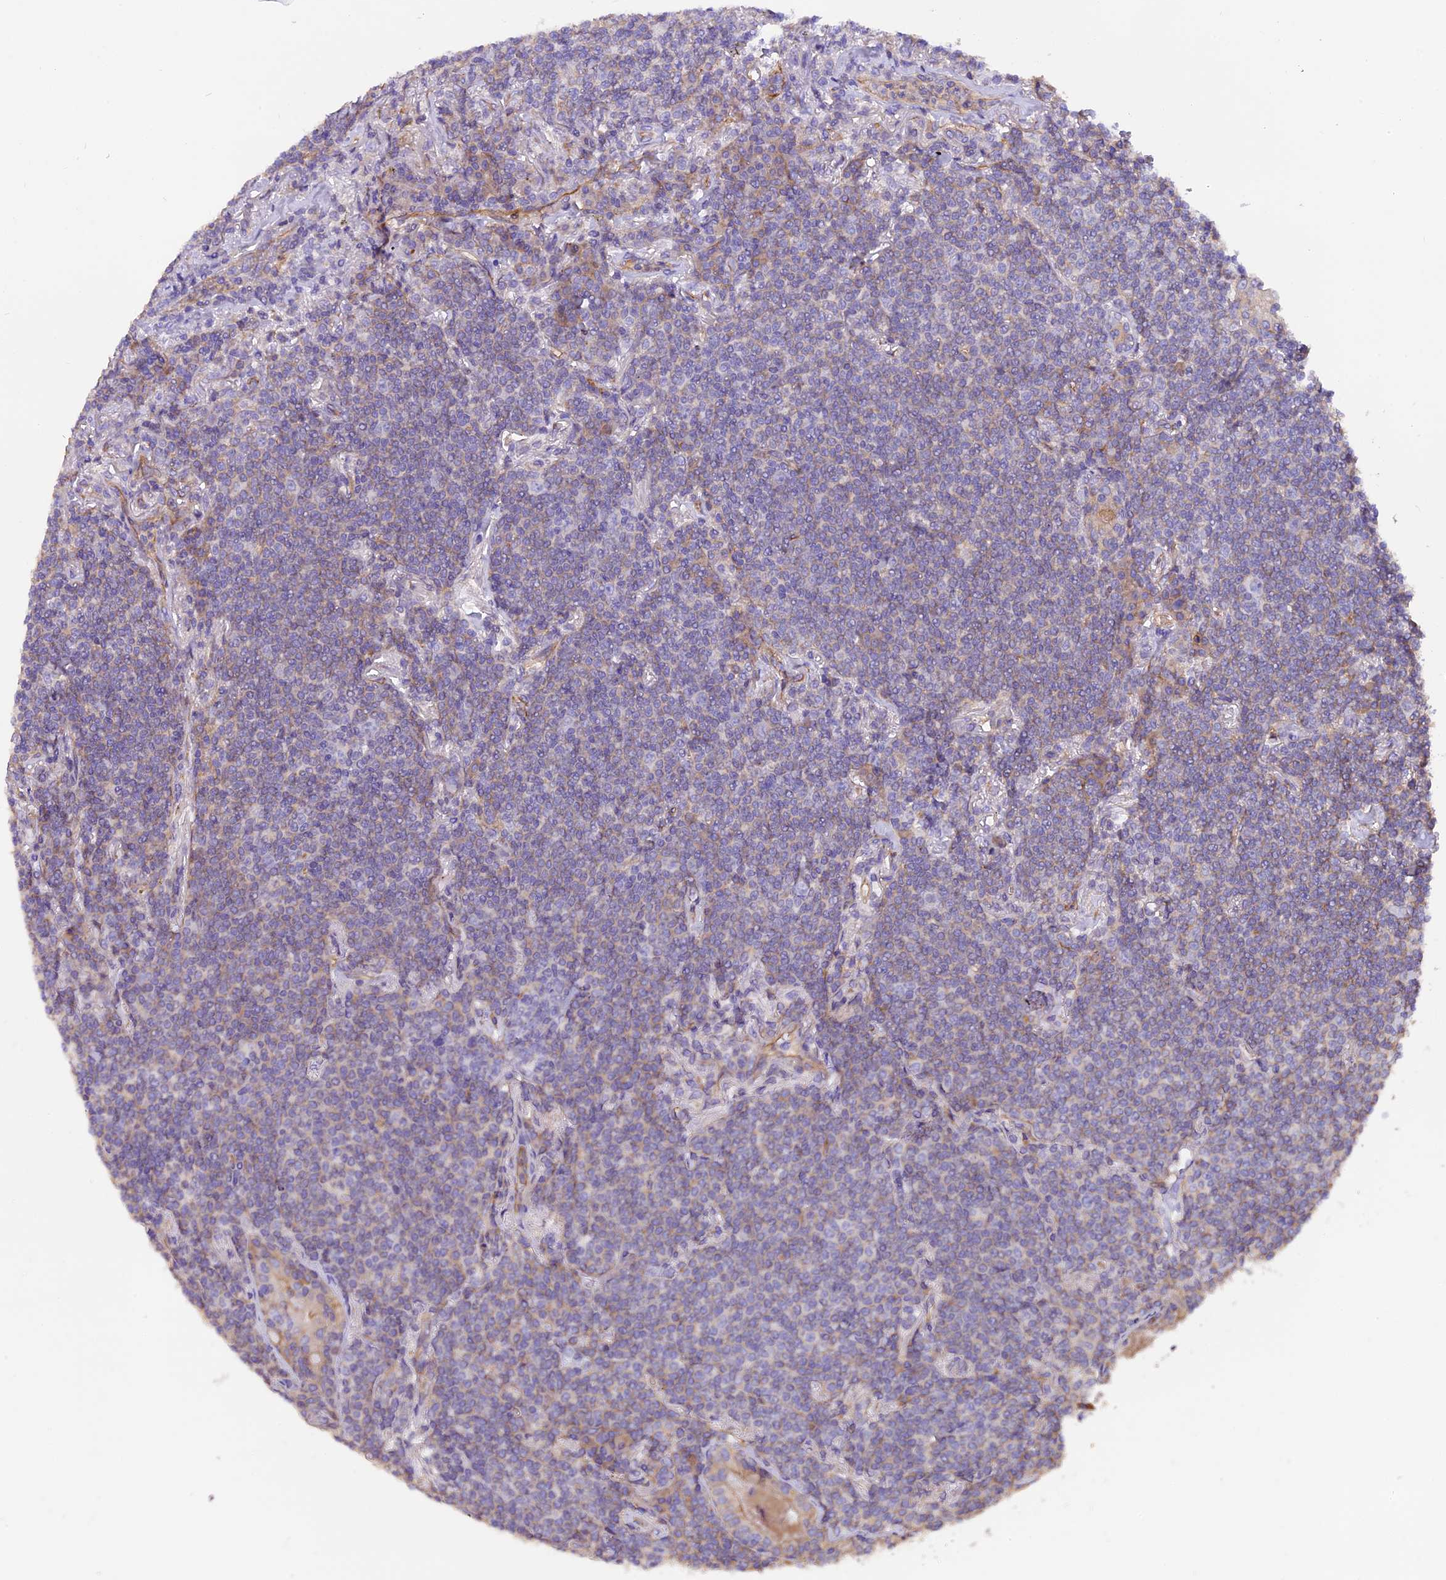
{"staining": {"intensity": "weak", "quantity": "25%-75%", "location": "cytoplasmic/membranous"}, "tissue": "lymphoma", "cell_type": "Tumor cells", "image_type": "cancer", "snomed": [{"axis": "morphology", "description": "Malignant lymphoma, non-Hodgkin's type, Low grade"}, {"axis": "topography", "description": "Lung"}], "caption": "A histopathology image showing weak cytoplasmic/membranous positivity in approximately 25%-75% of tumor cells in lymphoma, as visualized by brown immunohistochemical staining.", "gene": "ERMARD", "patient": {"sex": "female", "age": 71}}